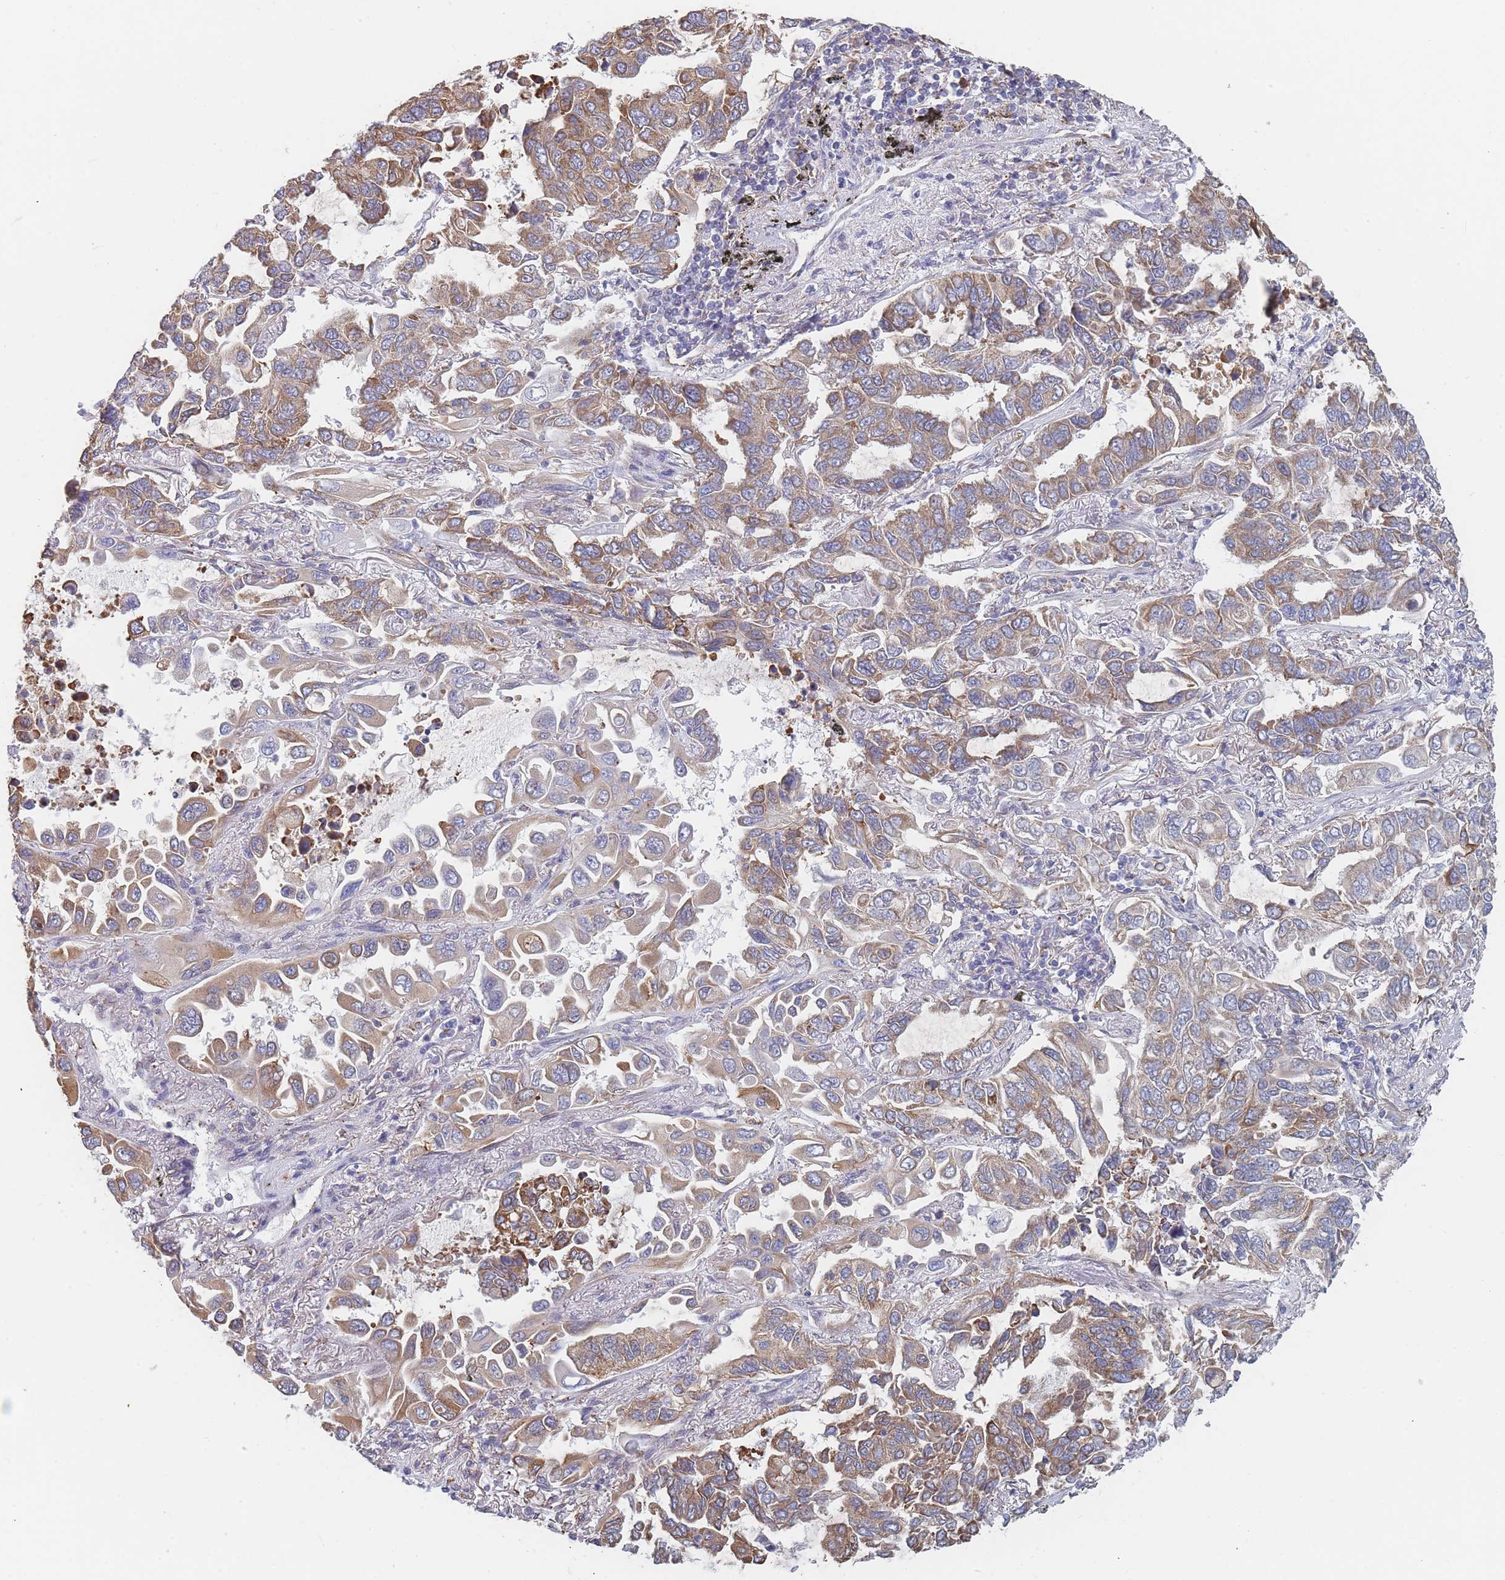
{"staining": {"intensity": "moderate", "quantity": ">75%", "location": "cytoplasmic/membranous"}, "tissue": "lung cancer", "cell_type": "Tumor cells", "image_type": "cancer", "snomed": [{"axis": "morphology", "description": "Adenocarcinoma, NOS"}, {"axis": "topography", "description": "Lung"}], "caption": "Immunohistochemistry (DAB (3,3'-diaminobenzidine)) staining of human lung adenocarcinoma exhibits moderate cytoplasmic/membranous protein expression in about >75% of tumor cells. (DAB IHC, brown staining for protein, blue staining for nuclei).", "gene": "OR7C2", "patient": {"sex": "male", "age": 64}}